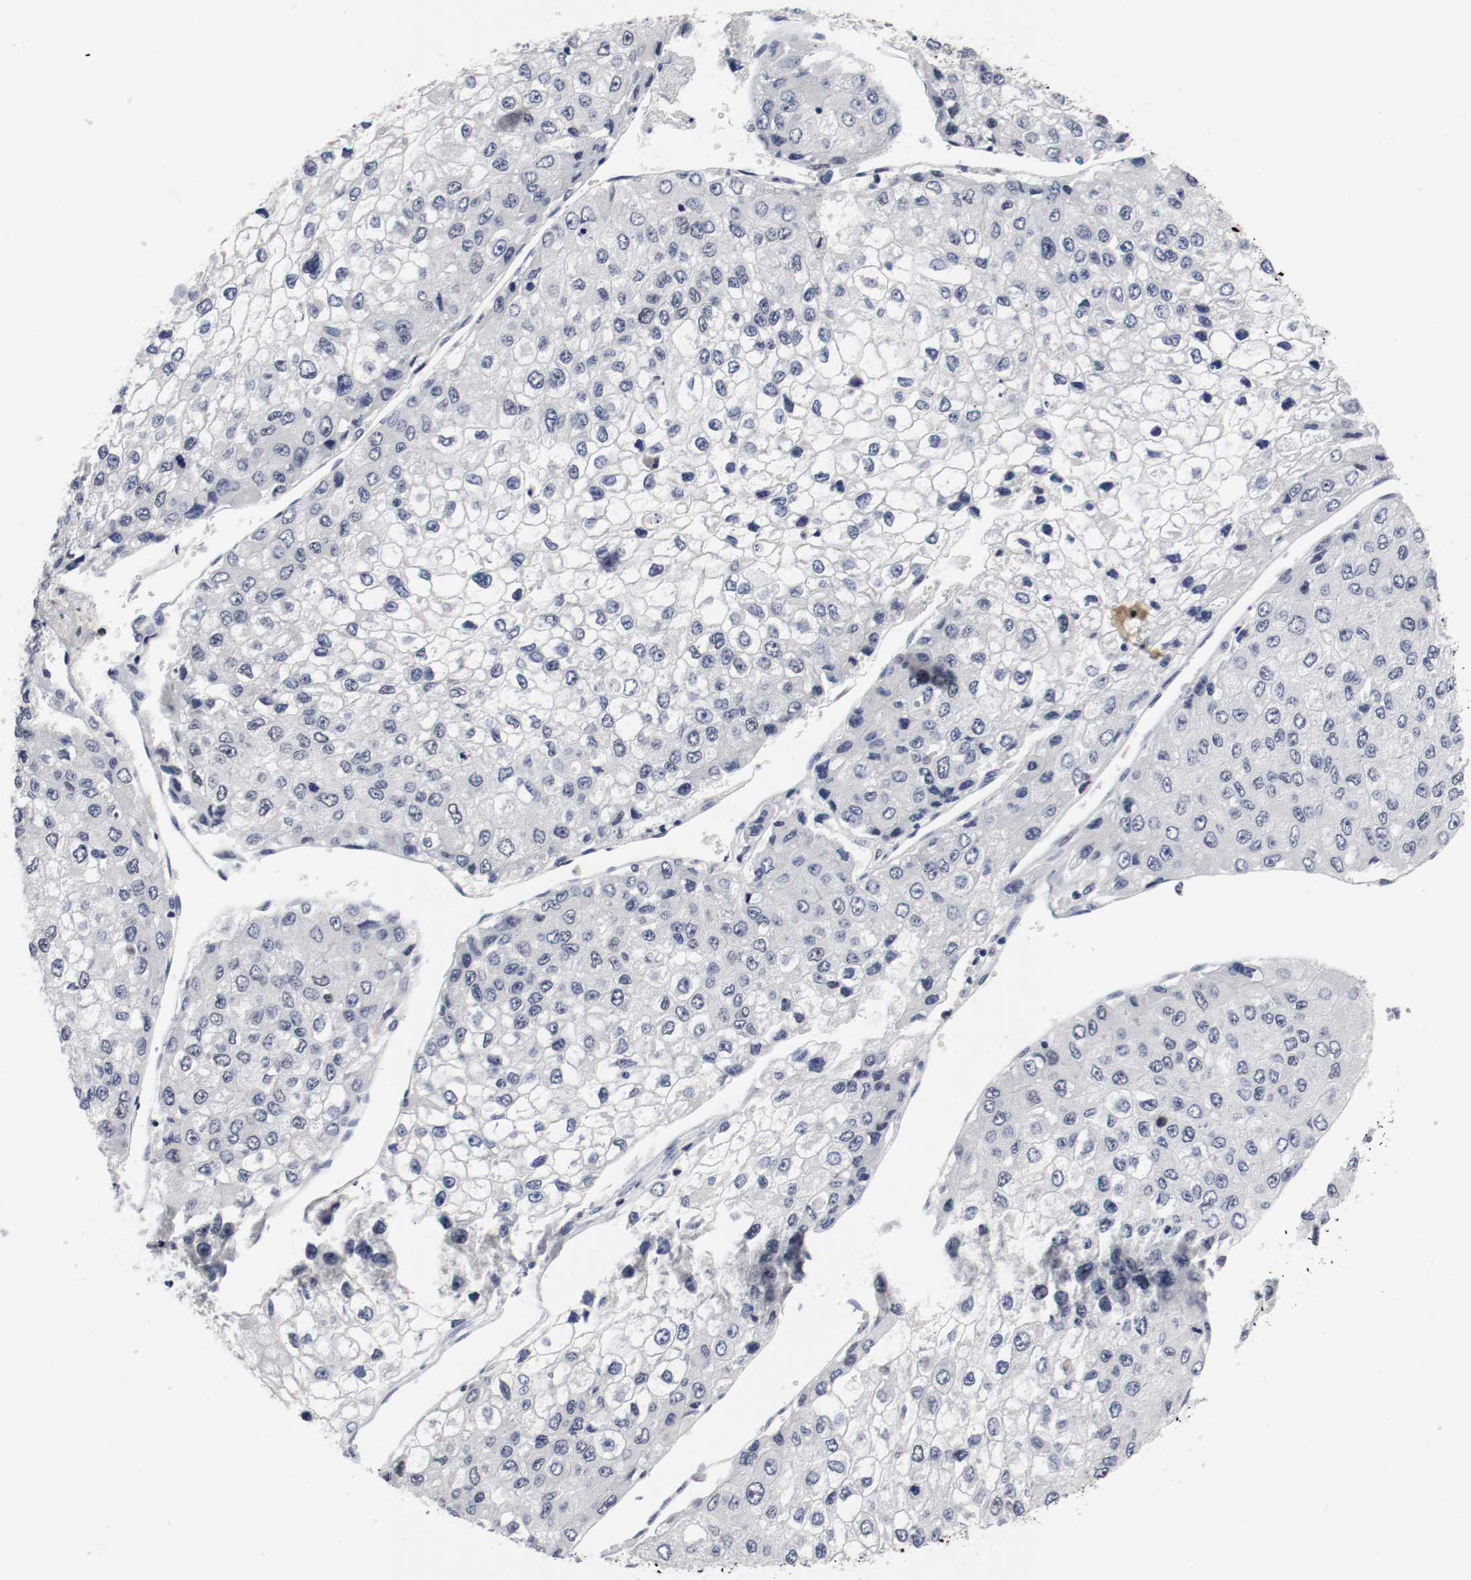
{"staining": {"intensity": "negative", "quantity": "none", "location": "none"}, "tissue": "liver cancer", "cell_type": "Tumor cells", "image_type": "cancer", "snomed": [{"axis": "morphology", "description": "Carcinoma, Hepatocellular, NOS"}, {"axis": "topography", "description": "Liver"}], "caption": "This is an IHC micrograph of human liver cancer. There is no staining in tumor cells.", "gene": "MCM6", "patient": {"sex": "female", "age": 66}}